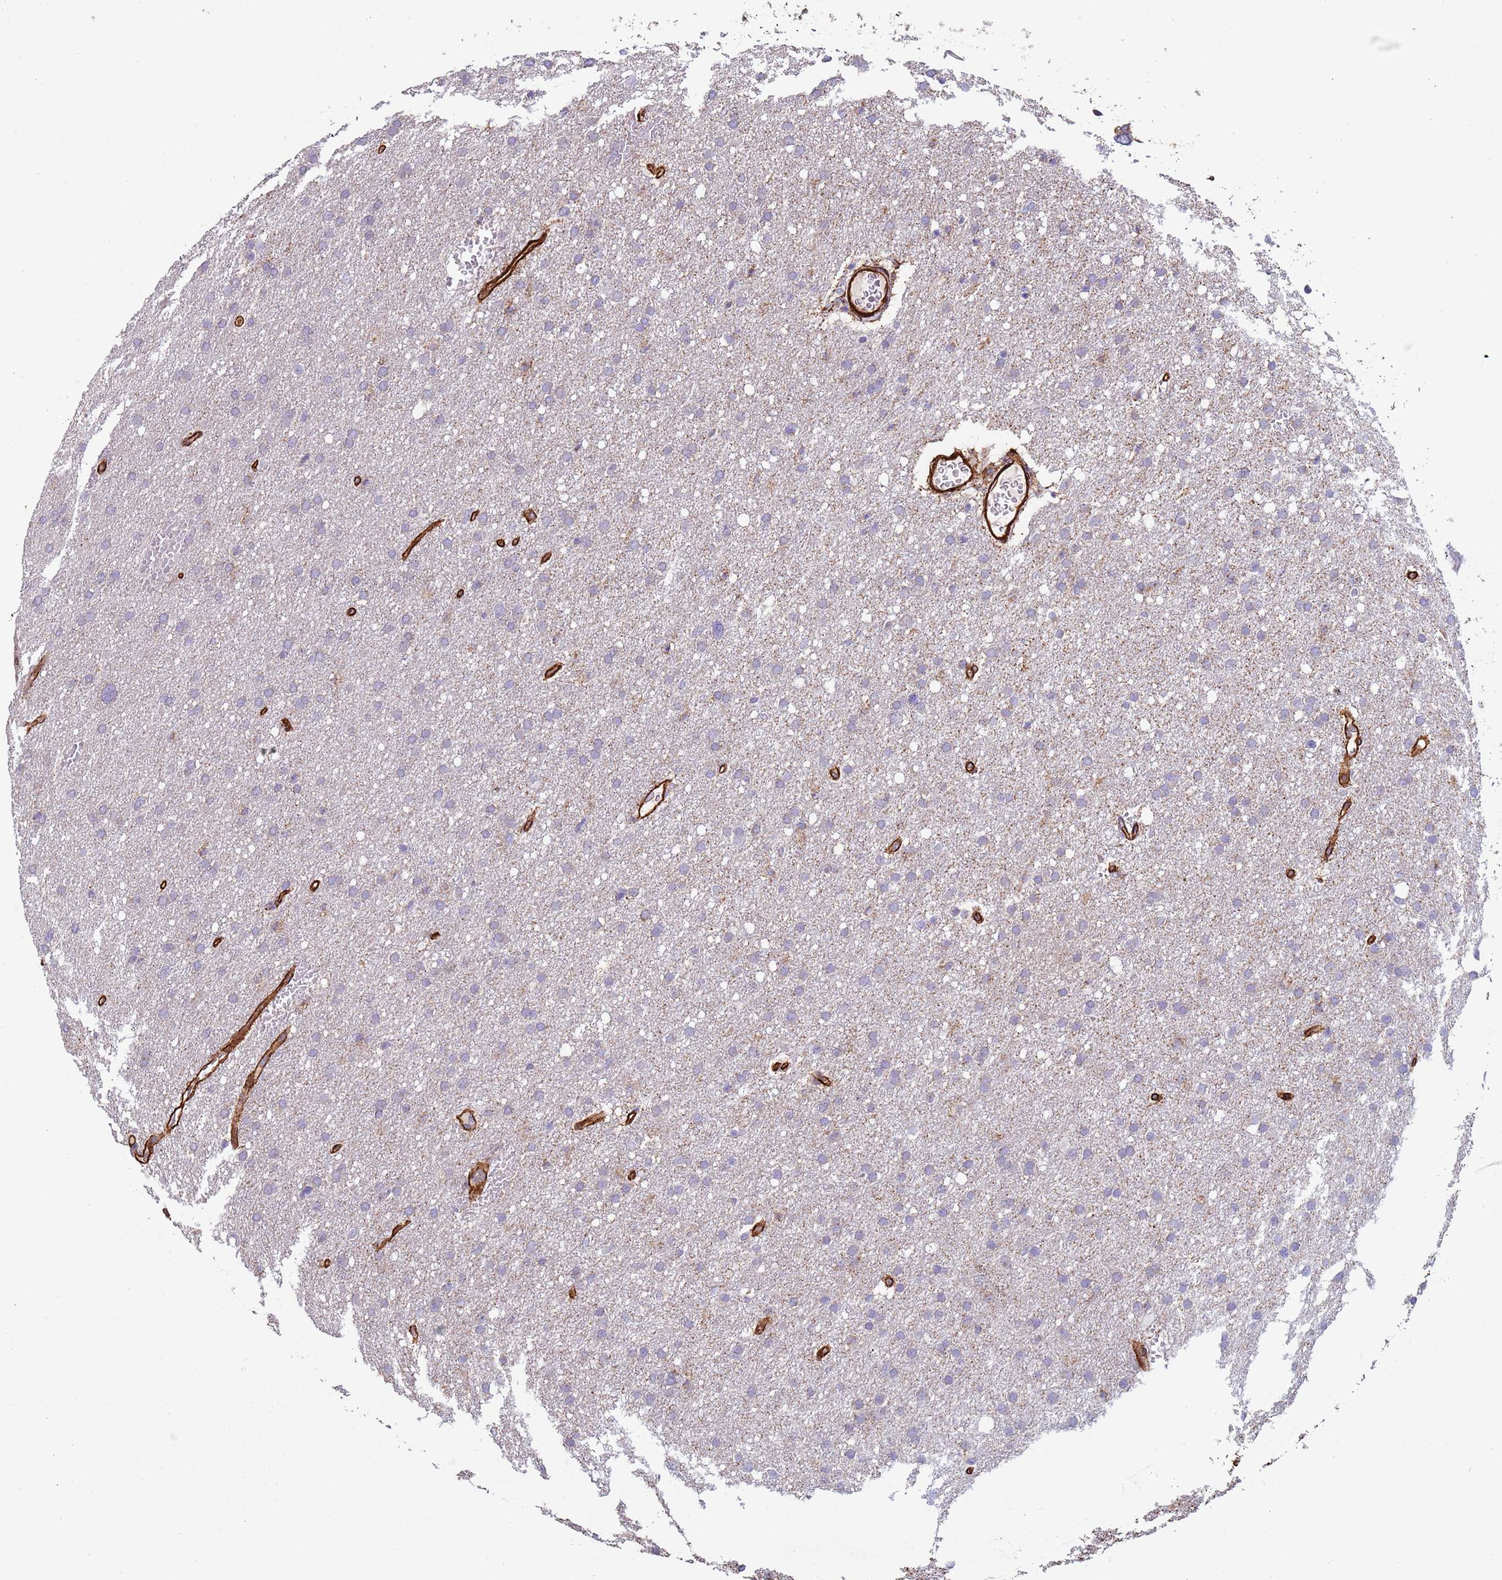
{"staining": {"intensity": "negative", "quantity": "none", "location": "none"}, "tissue": "glioma", "cell_type": "Tumor cells", "image_type": "cancer", "snomed": [{"axis": "morphology", "description": "Glioma, malignant, High grade"}, {"axis": "topography", "description": "Cerebral cortex"}], "caption": "Protein analysis of glioma demonstrates no significant positivity in tumor cells. Nuclei are stained in blue.", "gene": "GASK1A", "patient": {"sex": "female", "age": 36}}